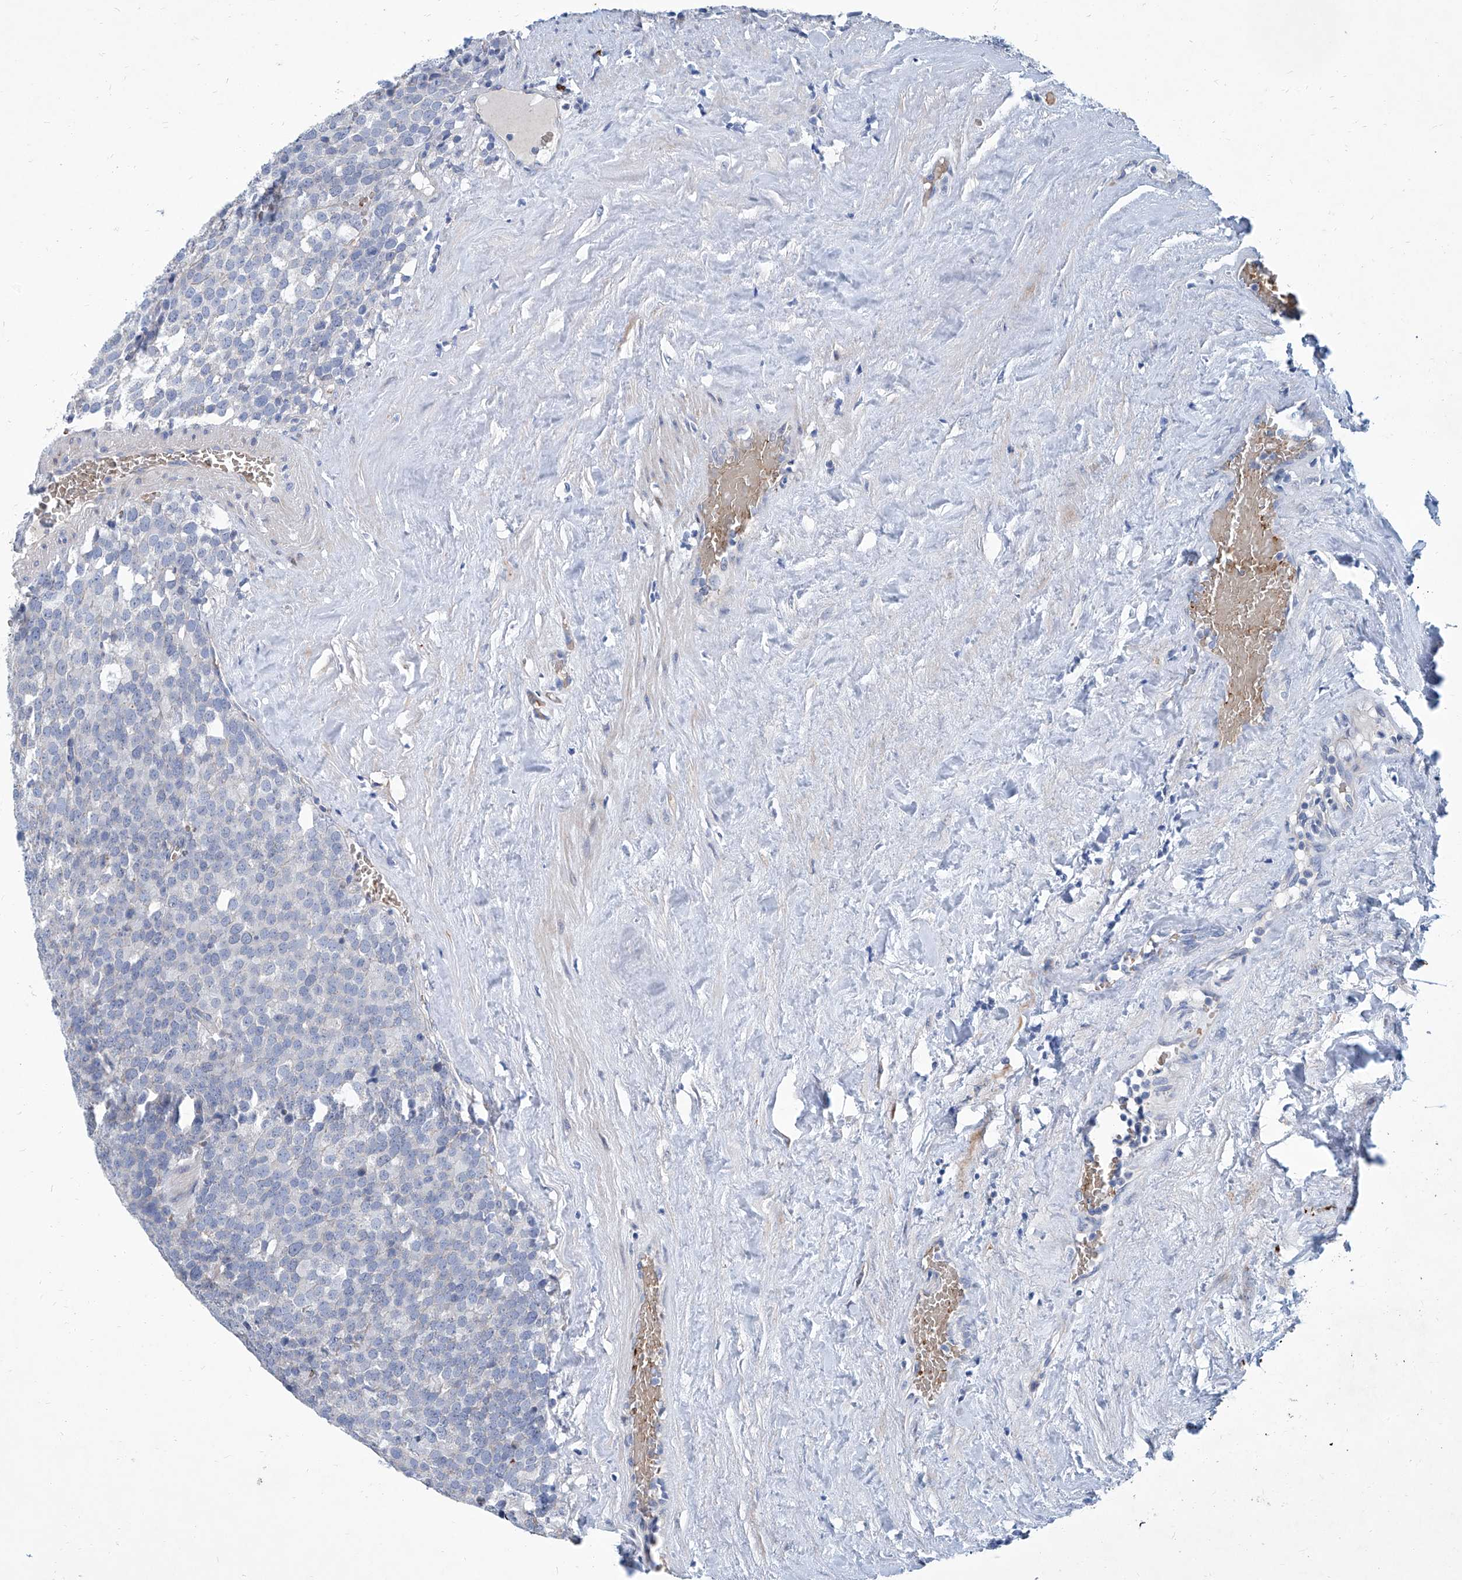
{"staining": {"intensity": "negative", "quantity": "none", "location": "none"}, "tissue": "testis cancer", "cell_type": "Tumor cells", "image_type": "cancer", "snomed": [{"axis": "morphology", "description": "Seminoma, NOS"}, {"axis": "topography", "description": "Testis"}], "caption": "There is no significant staining in tumor cells of testis cancer.", "gene": "FPR2", "patient": {"sex": "male", "age": 71}}